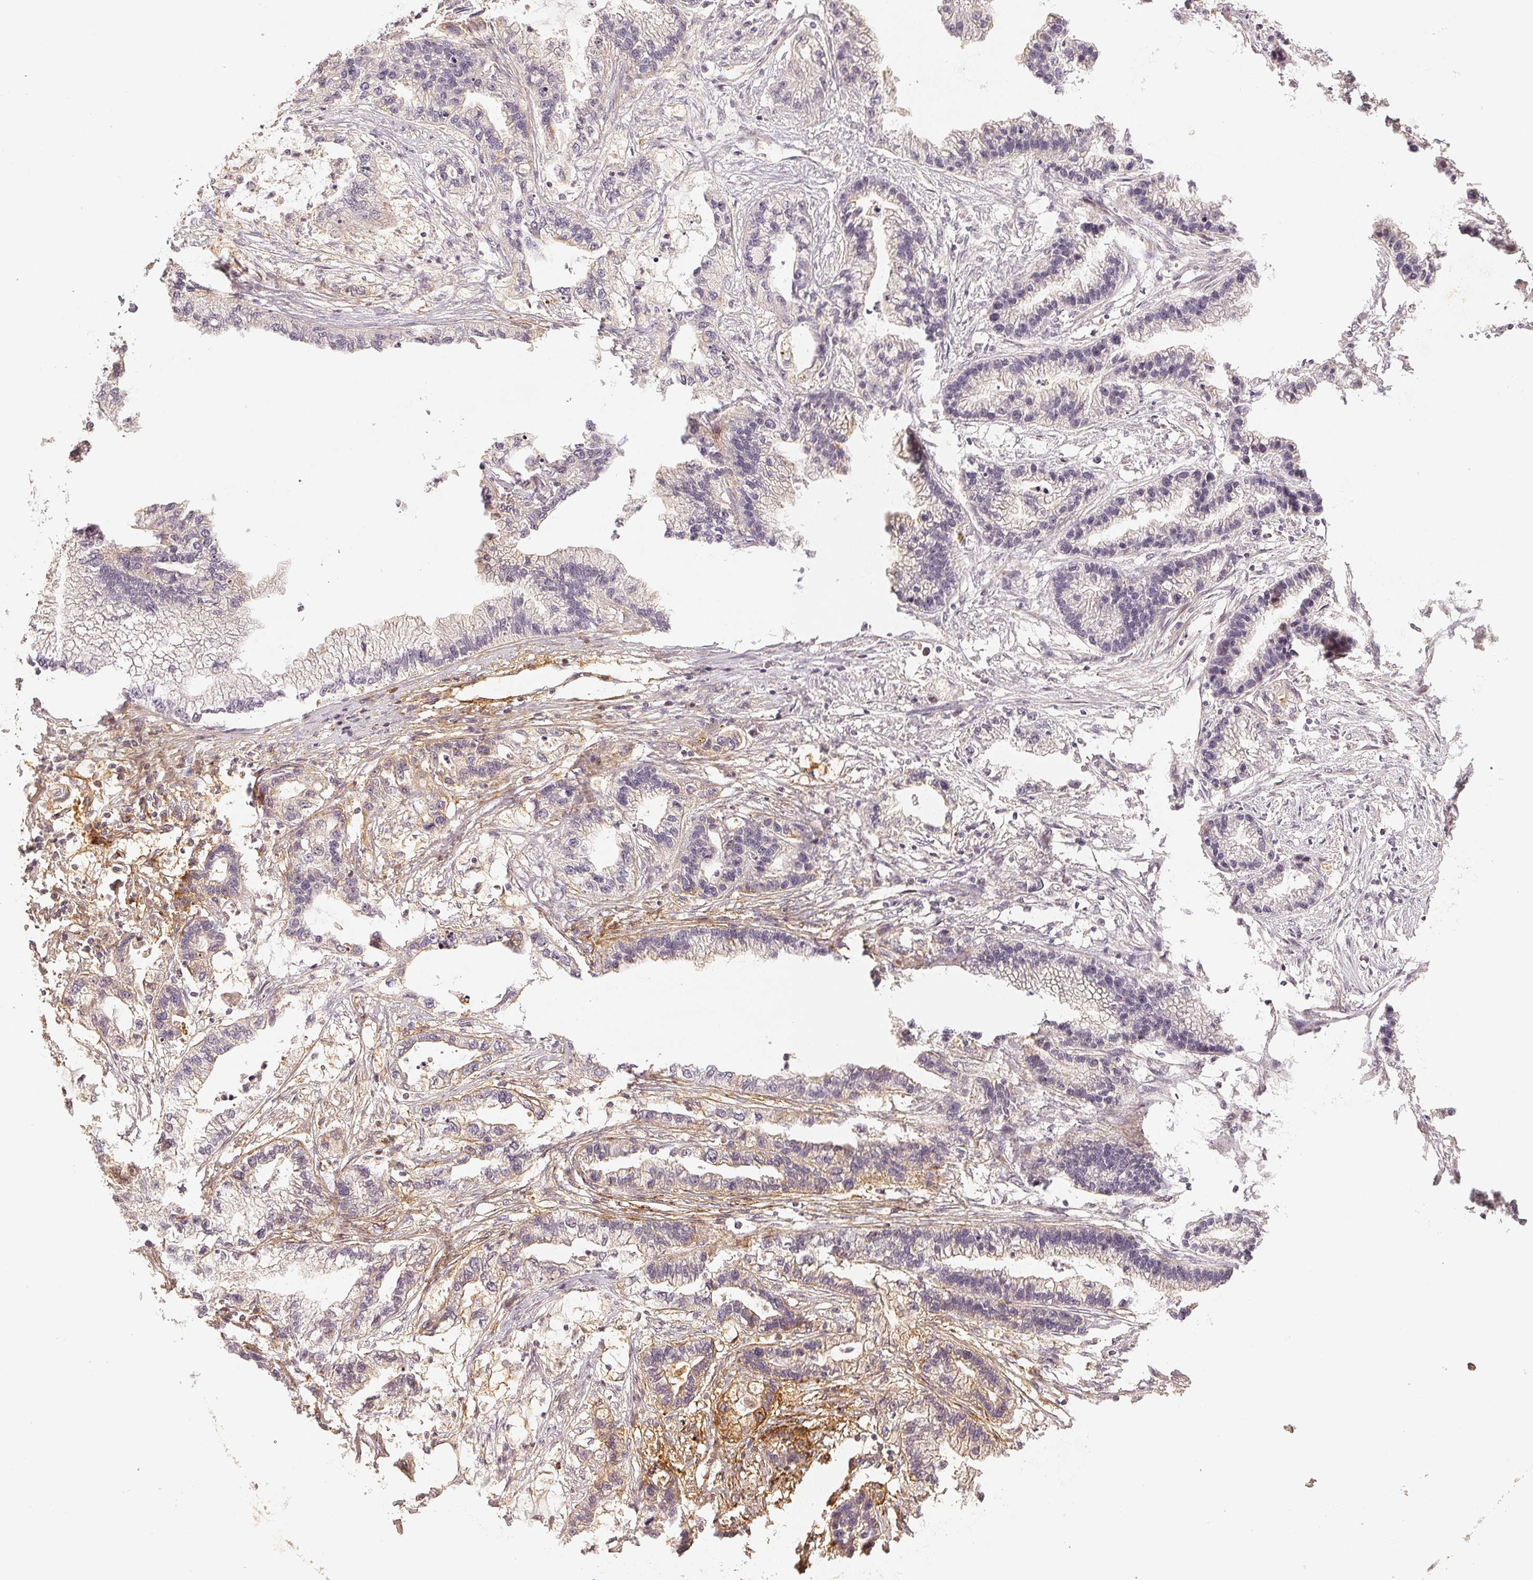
{"staining": {"intensity": "negative", "quantity": "none", "location": "none"}, "tissue": "stomach cancer", "cell_type": "Tumor cells", "image_type": "cancer", "snomed": [{"axis": "morphology", "description": "Adenocarcinoma, NOS"}, {"axis": "topography", "description": "Stomach"}], "caption": "A photomicrograph of stomach cancer (adenocarcinoma) stained for a protein displays no brown staining in tumor cells.", "gene": "SERPINE1", "patient": {"sex": "male", "age": 83}}